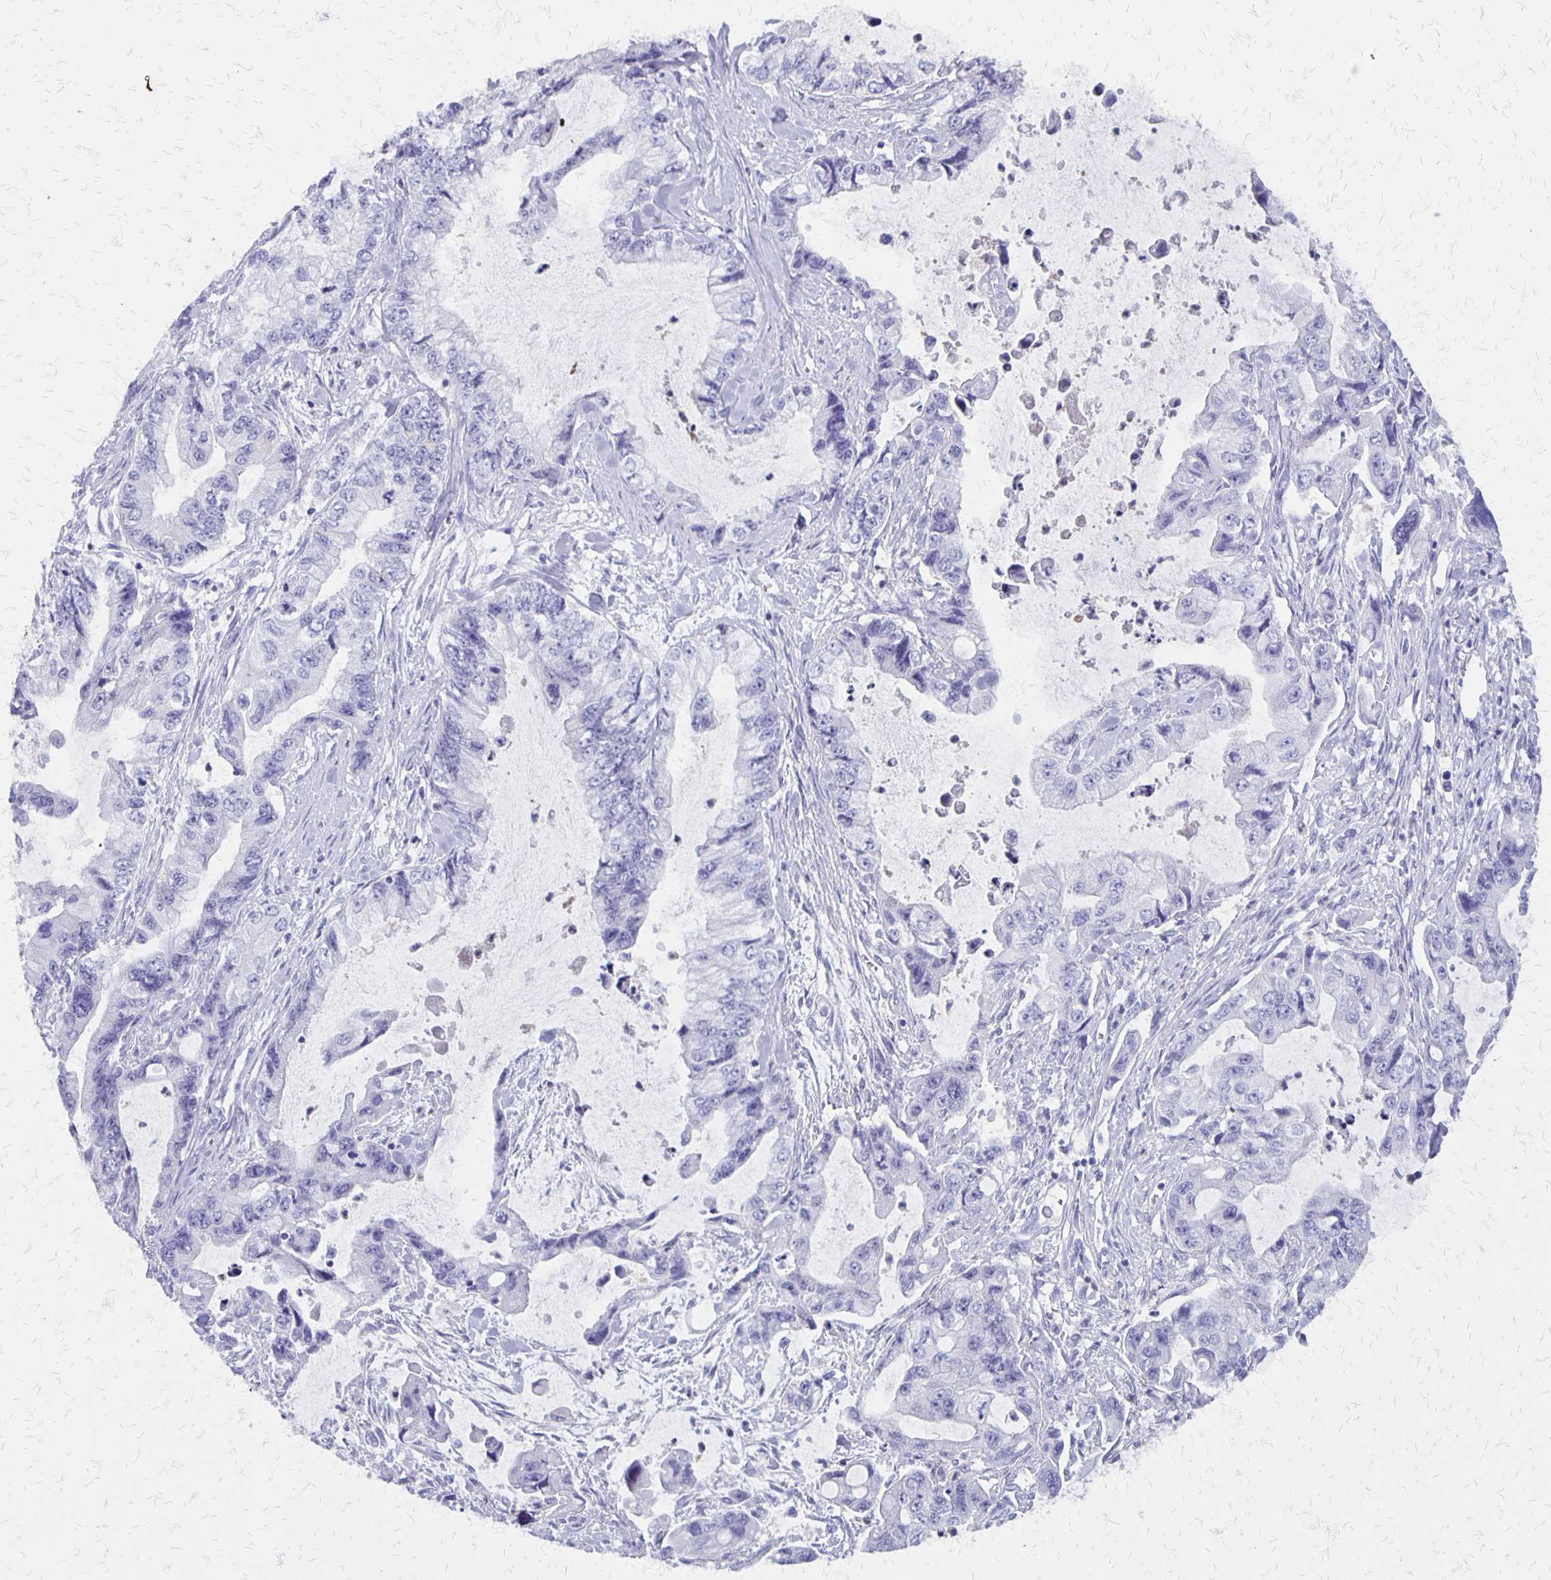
{"staining": {"intensity": "negative", "quantity": "none", "location": "none"}, "tissue": "stomach cancer", "cell_type": "Tumor cells", "image_type": "cancer", "snomed": [{"axis": "morphology", "description": "Adenocarcinoma, NOS"}, {"axis": "topography", "description": "Pancreas"}, {"axis": "topography", "description": "Stomach, upper"}, {"axis": "topography", "description": "Stomach"}], "caption": "The photomicrograph demonstrates no staining of tumor cells in adenocarcinoma (stomach). The staining was performed using DAB to visualize the protein expression in brown, while the nuclei were stained in blue with hematoxylin (Magnification: 20x).", "gene": "SEPTIN5", "patient": {"sex": "male", "age": 77}}